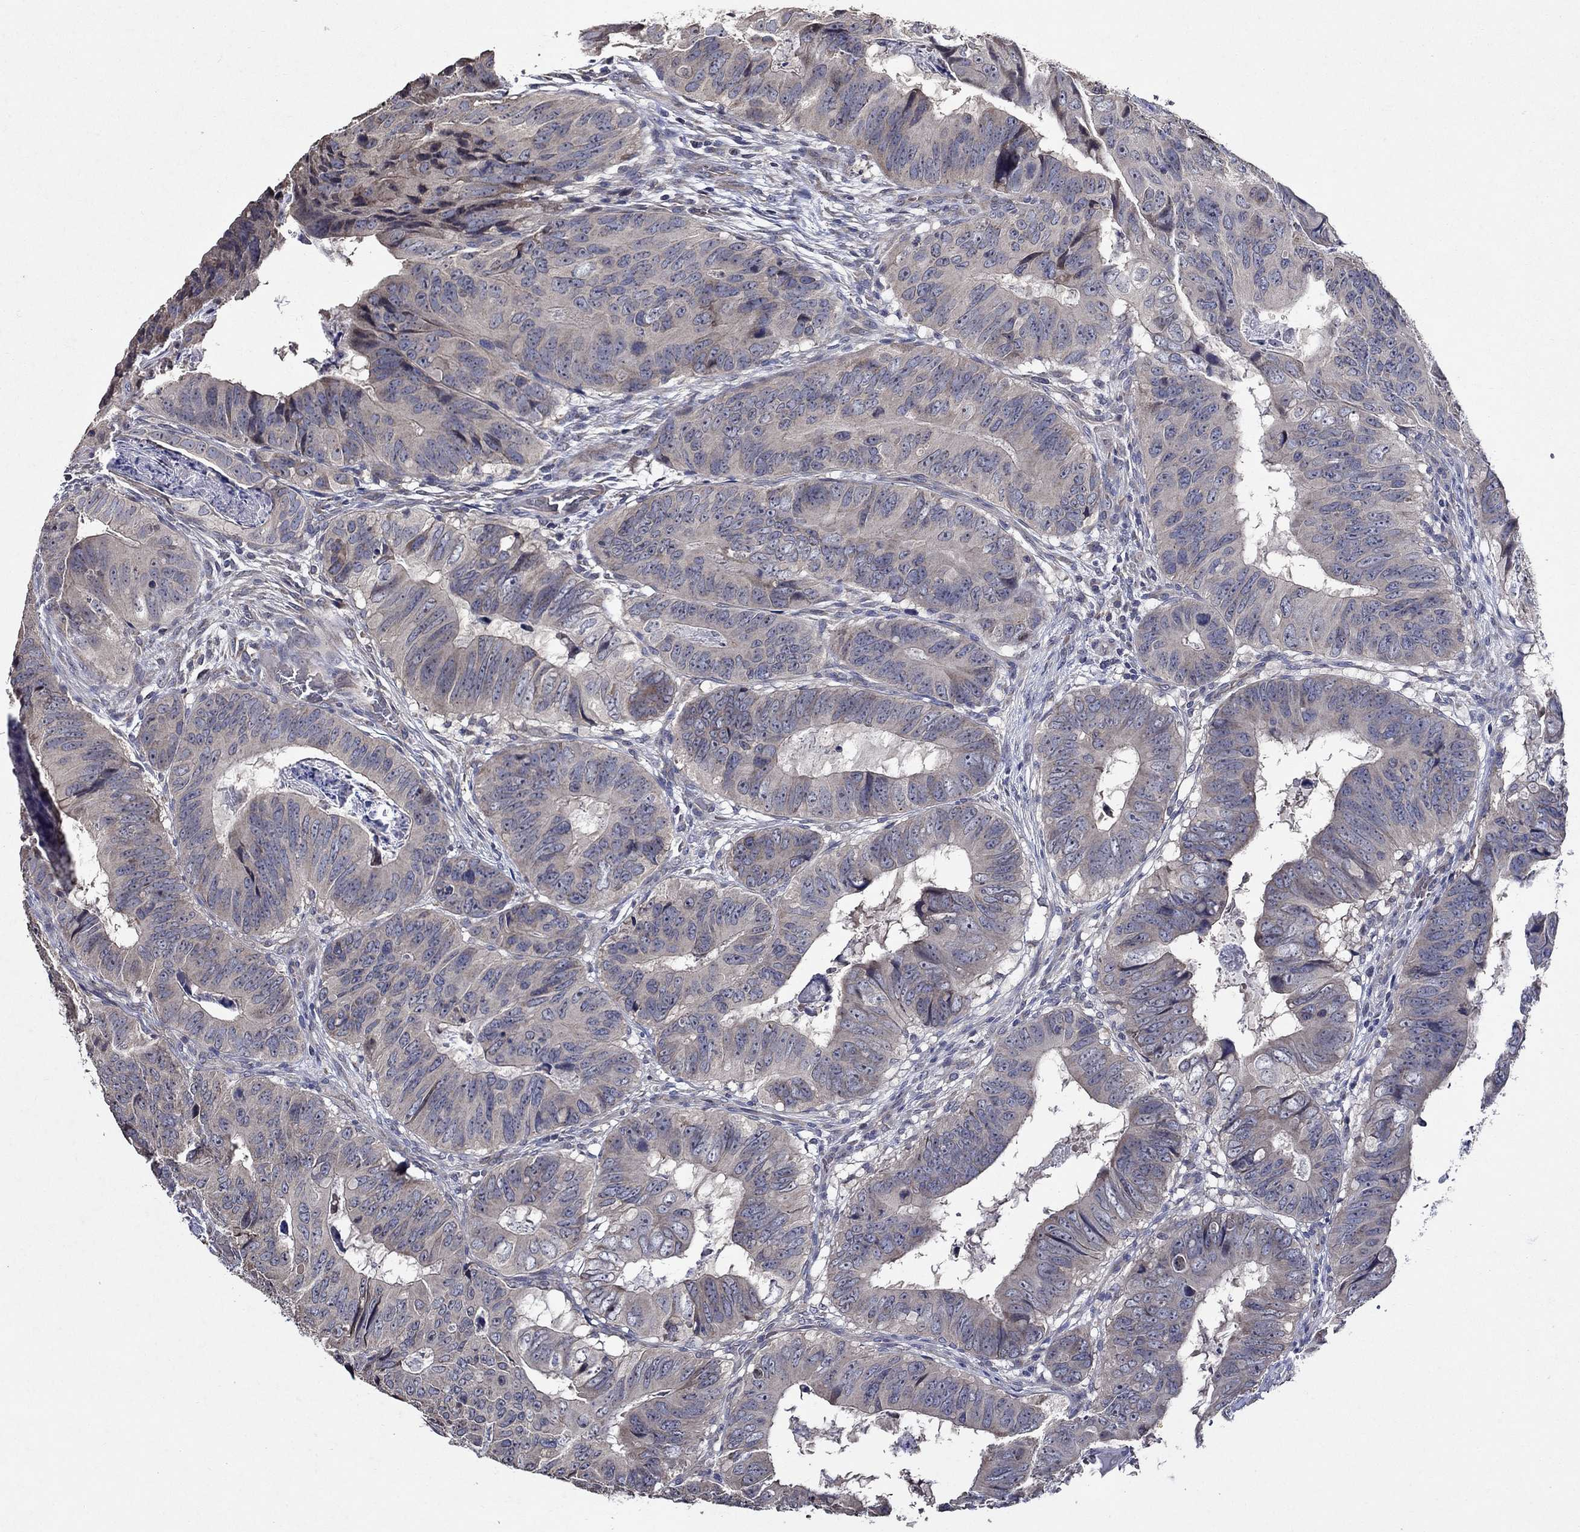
{"staining": {"intensity": "weak", "quantity": "25%-75%", "location": "cytoplasmic/membranous"}, "tissue": "colorectal cancer", "cell_type": "Tumor cells", "image_type": "cancer", "snomed": [{"axis": "morphology", "description": "Adenocarcinoma, NOS"}, {"axis": "topography", "description": "Colon"}], "caption": "This micrograph reveals adenocarcinoma (colorectal) stained with immunohistochemistry (IHC) to label a protein in brown. The cytoplasmic/membranous of tumor cells show weak positivity for the protein. Nuclei are counter-stained blue.", "gene": "HAP1", "patient": {"sex": "male", "age": 79}}